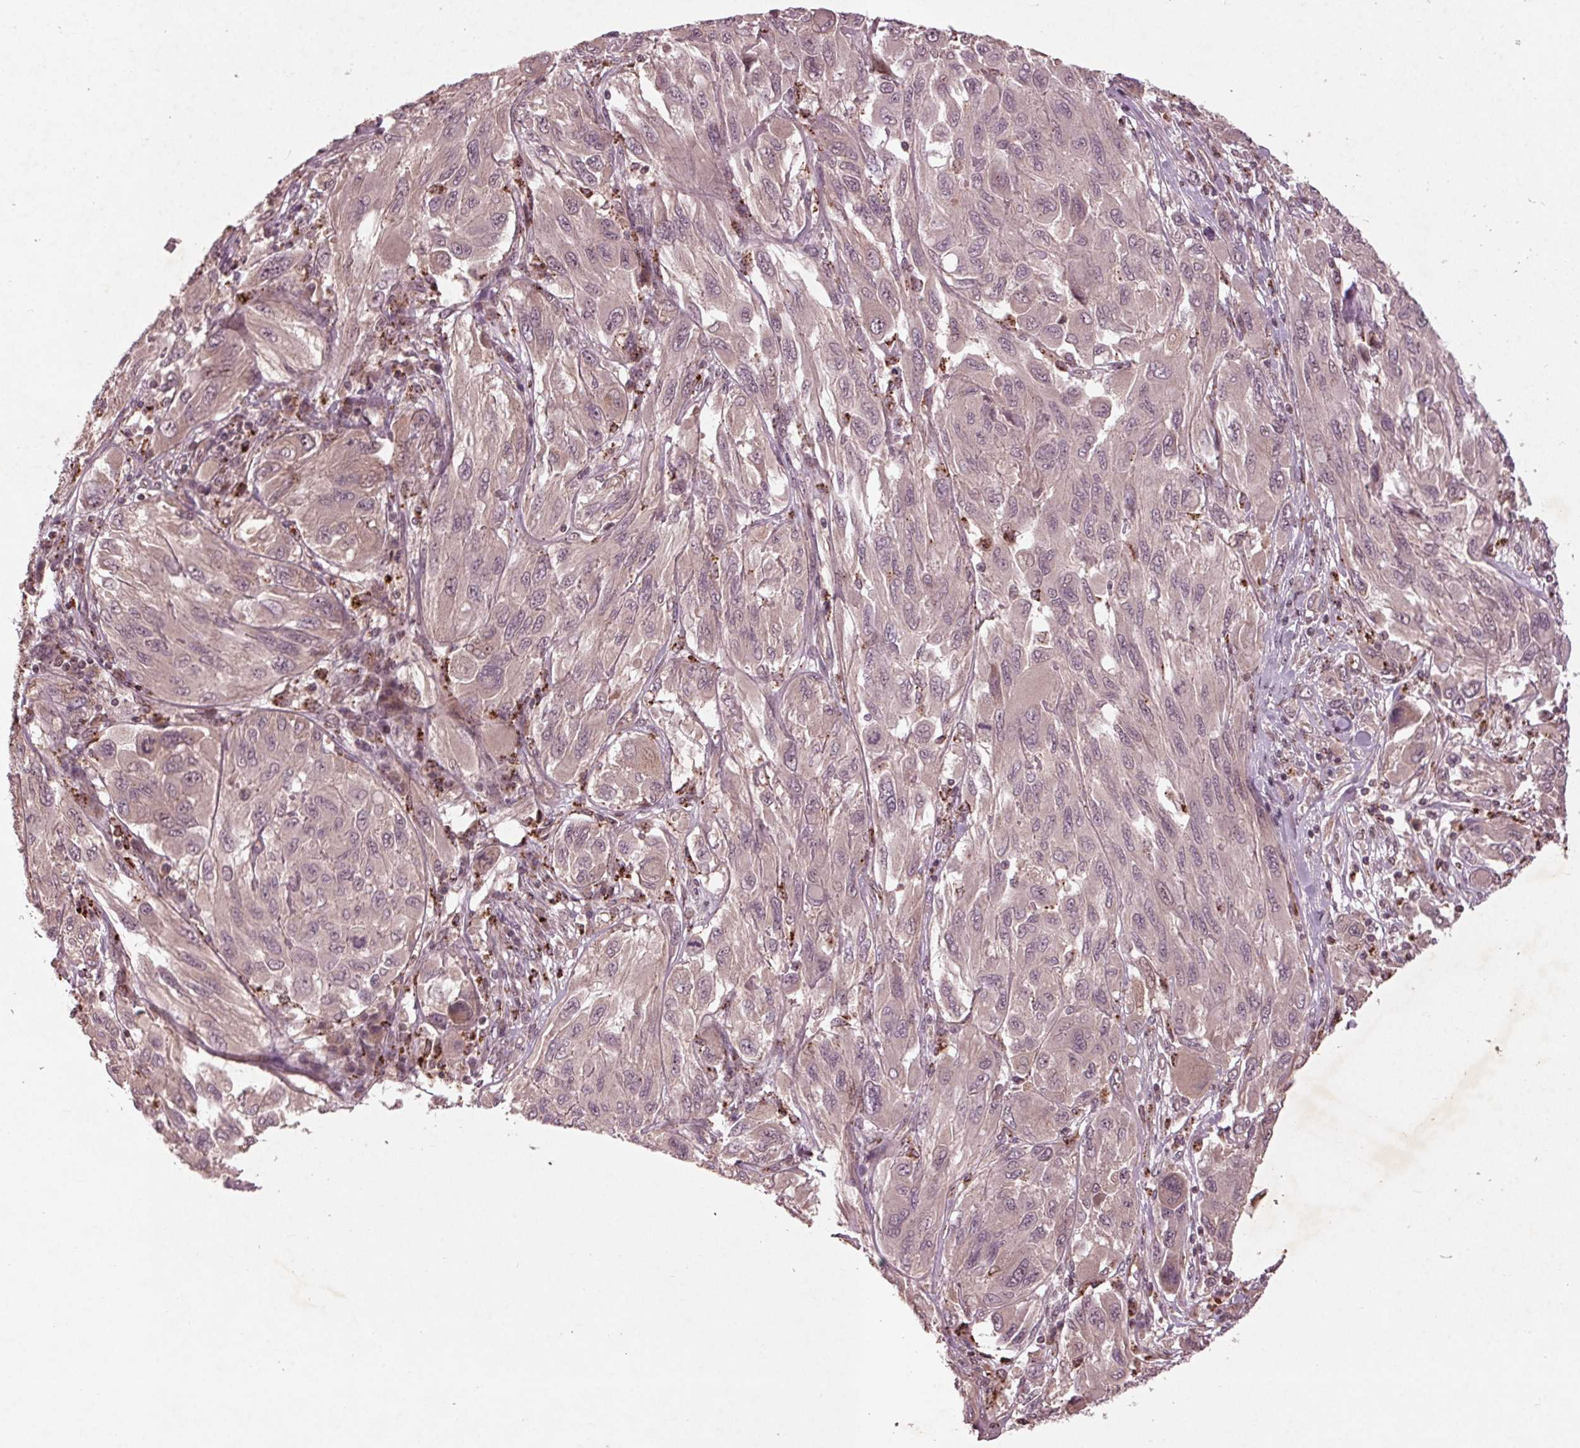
{"staining": {"intensity": "negative", "quantity": "none", "location": "none"}, "tissue": "melanoma", "cell_type": "Tumor cells", "image_type": "cancer", "snomed": [{"axis": "morphology", "description": "Malignant melanoma, NOS"}, {"axis": "topography", "description": "Skin"}], "caption": "This is an IHC image of human melanoma. There is no positivity in tumor cells.", "gene": "CDKL4", "patient": {"sex": "female", "age": 91}}